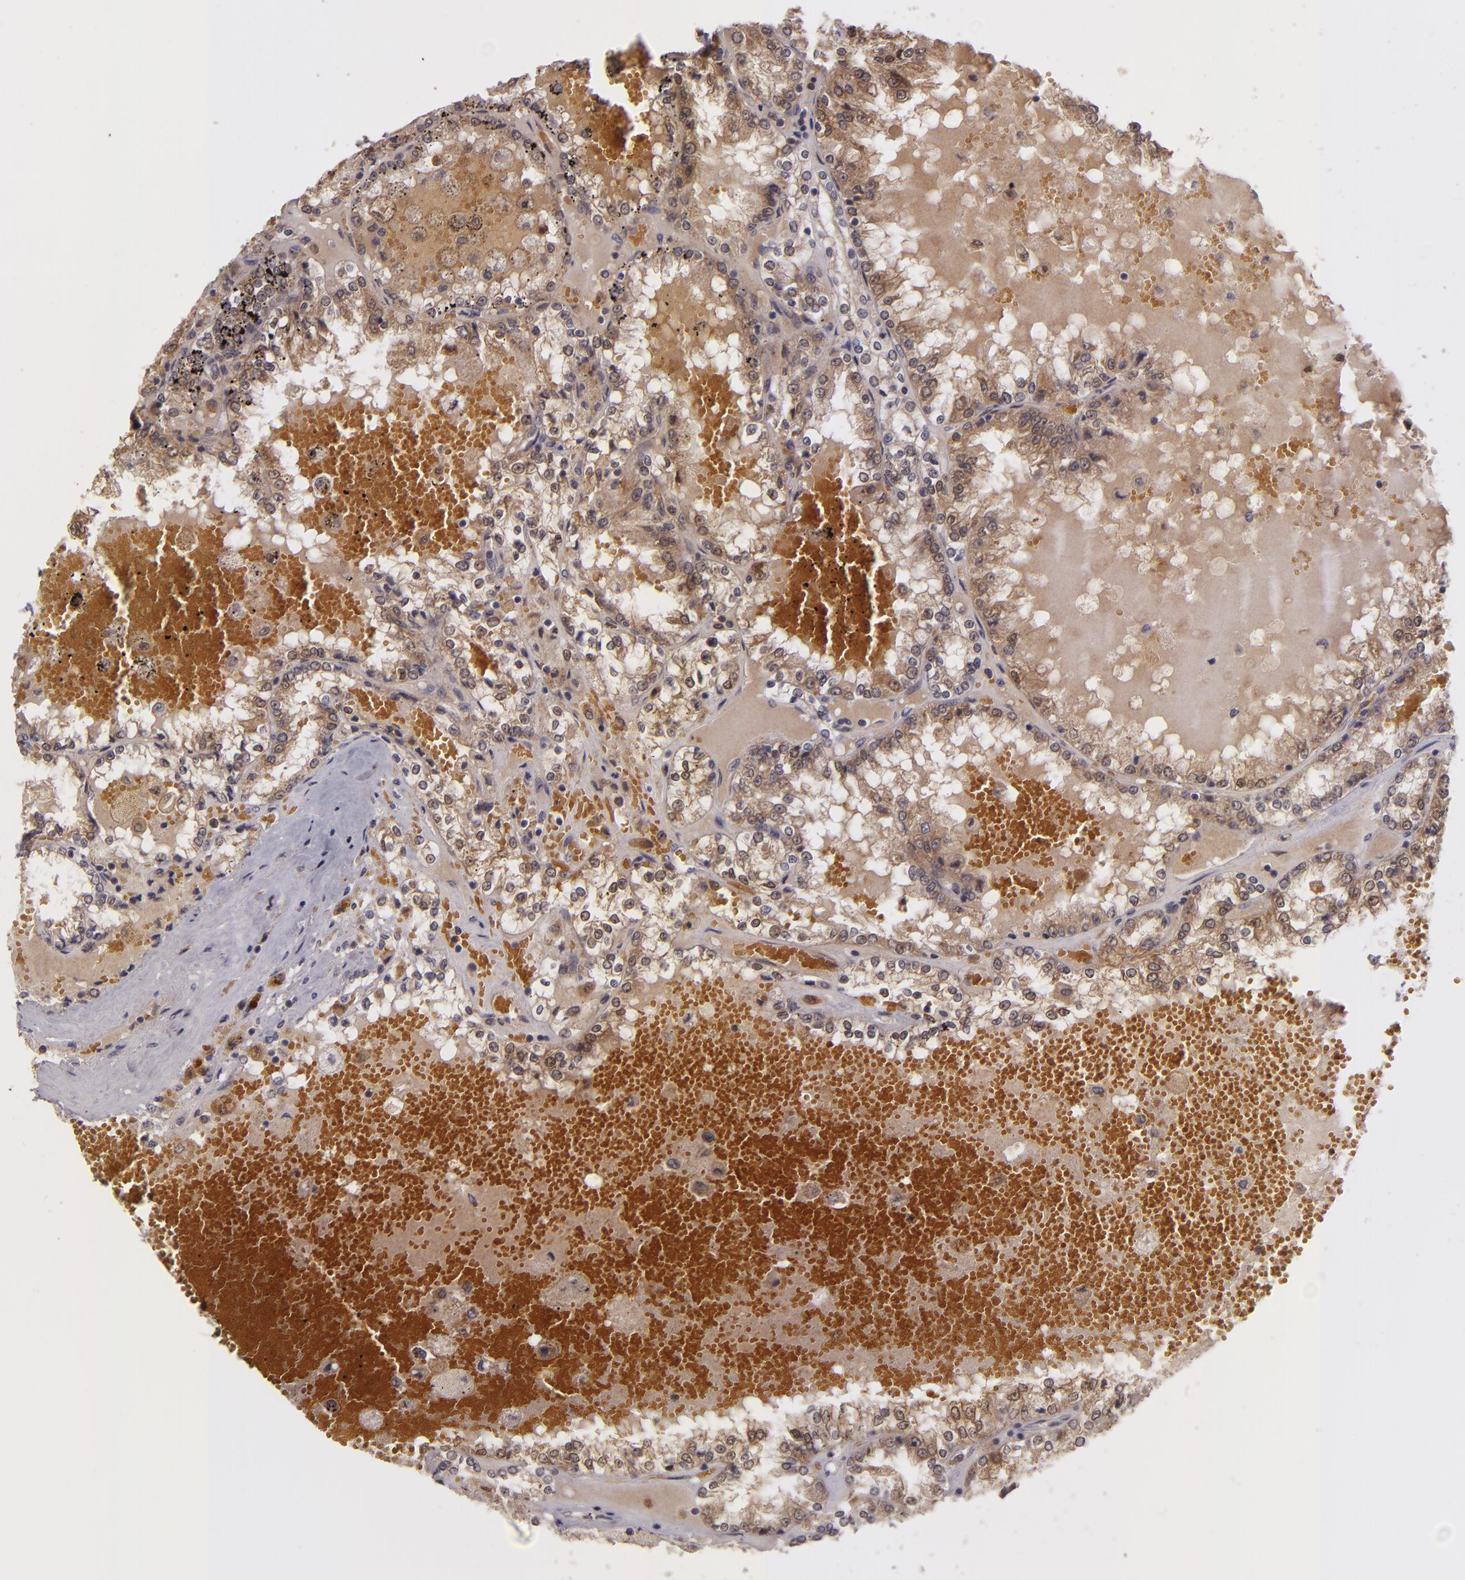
{"staining": {"intensity": "weak", "quantity": ">75%", "location": "cytoplasmic/membranous"}, "tissue": "renal cancer", "cell_type": "Tumor cells", "image_type": "cancer", "snomed": [{"axis": "morphology", "description": "Adenocarcinoma, NOS"}, {"axis": "topography", "description": "Kidney"}], "caption": "Renal cancer (adenocarcinoma) stained for a protein (brown) shows weak cytoplasmic/membranous positive expression in about >75% of tumor cells.", "gene": "FHIT", "patient": {"sex": "female", "age": 56}}